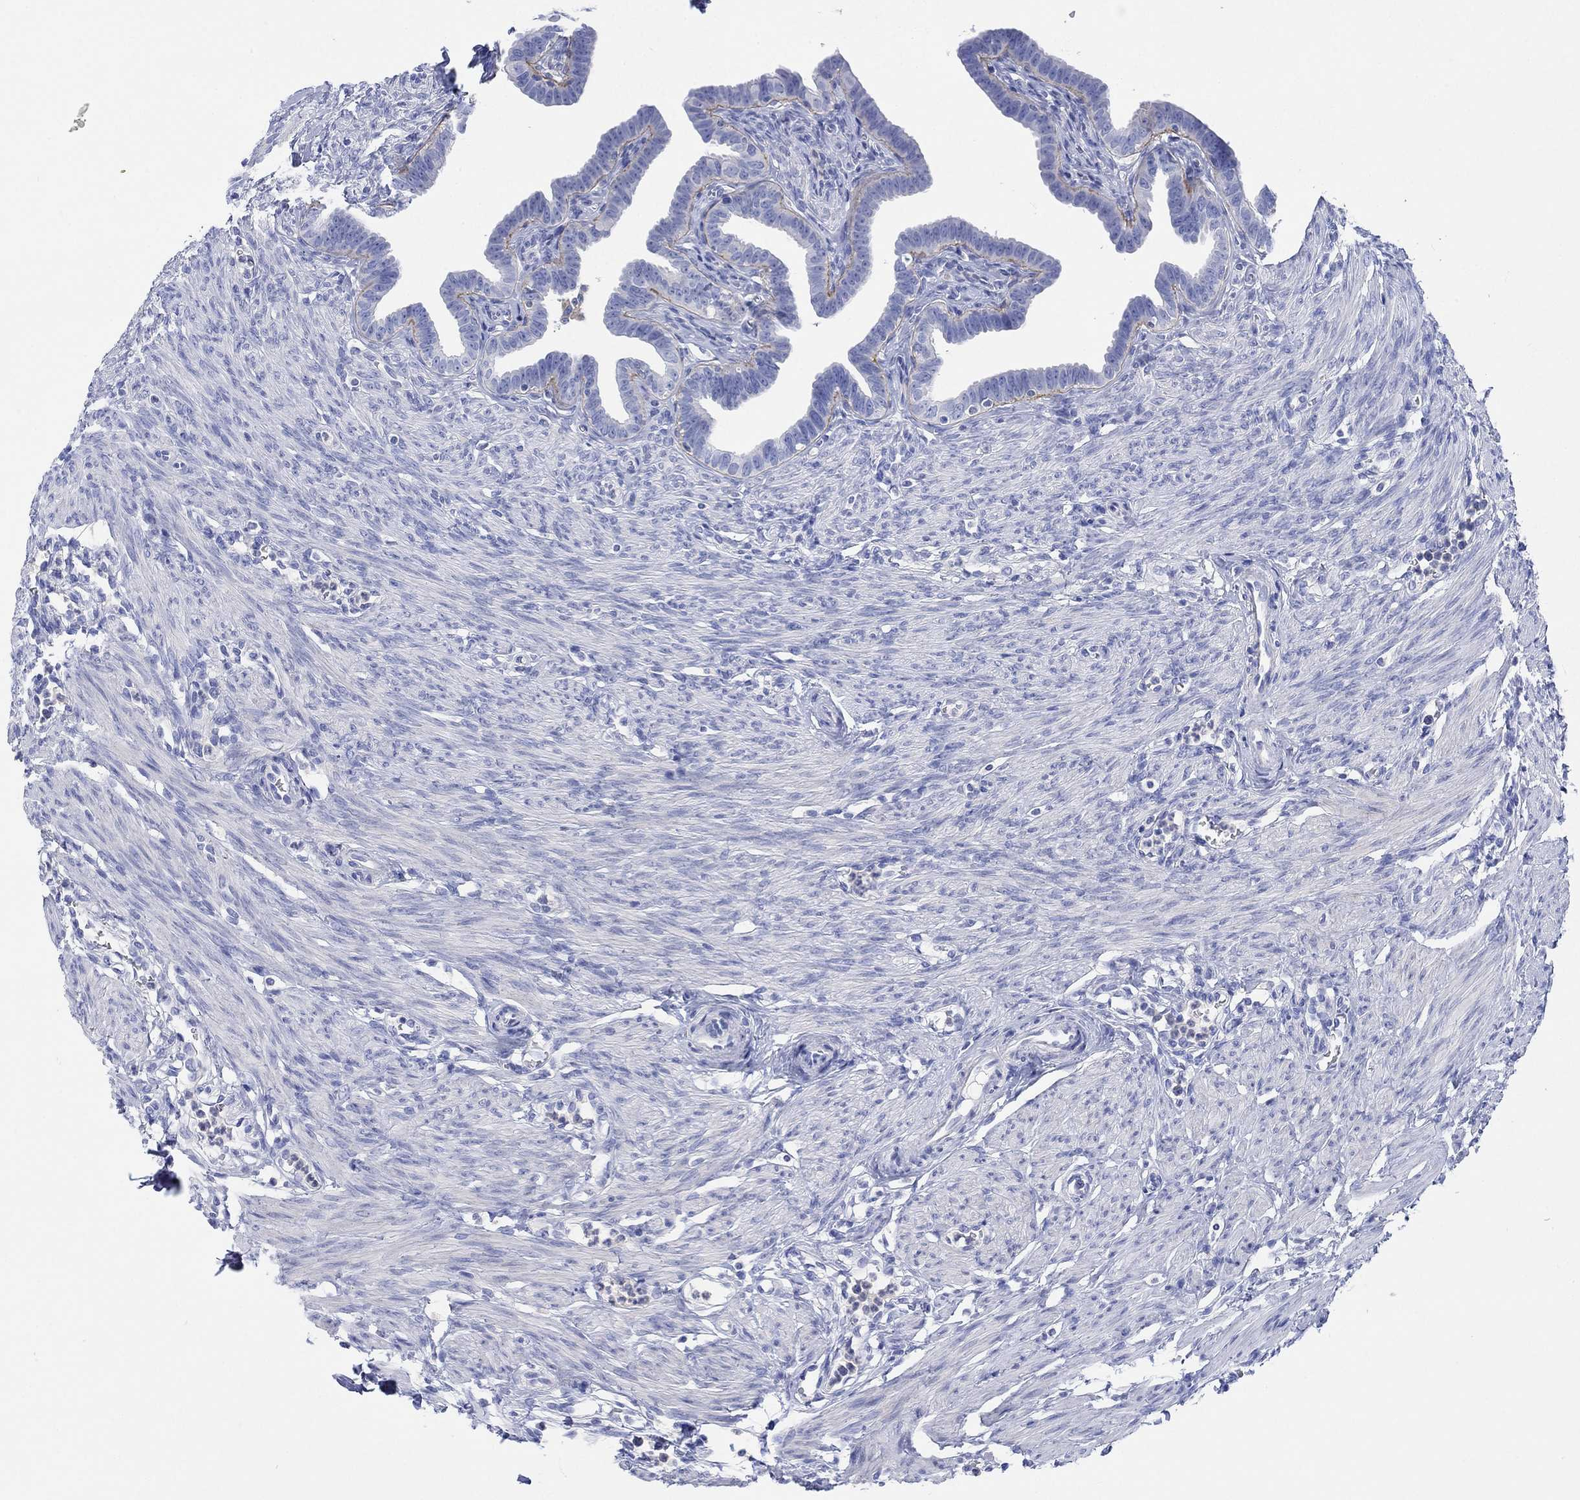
{"staining": {"intensity": "negative", "quantity": "none", "location": "none"}, "tissue": "fallopian tube", "cell_type": "Glandular cells", "image_type": "normal", "snomed": [{"axis": "morphology", "description": "Normal tissue, NOS"}, {"axis": "topography", "description": "Fallopian tube"}, {"axis": "topography", "description": "Ovary"}], "caption": "Immunohistochemistry micrograph of benign fallopian tube: fallopian tube stained with DAB (3,3'-diaminobenzidine) demonstrates no significant protein staining in glandular cells.", "gene": "REEP6", "patient": {"sex": "female", "age": 33}}